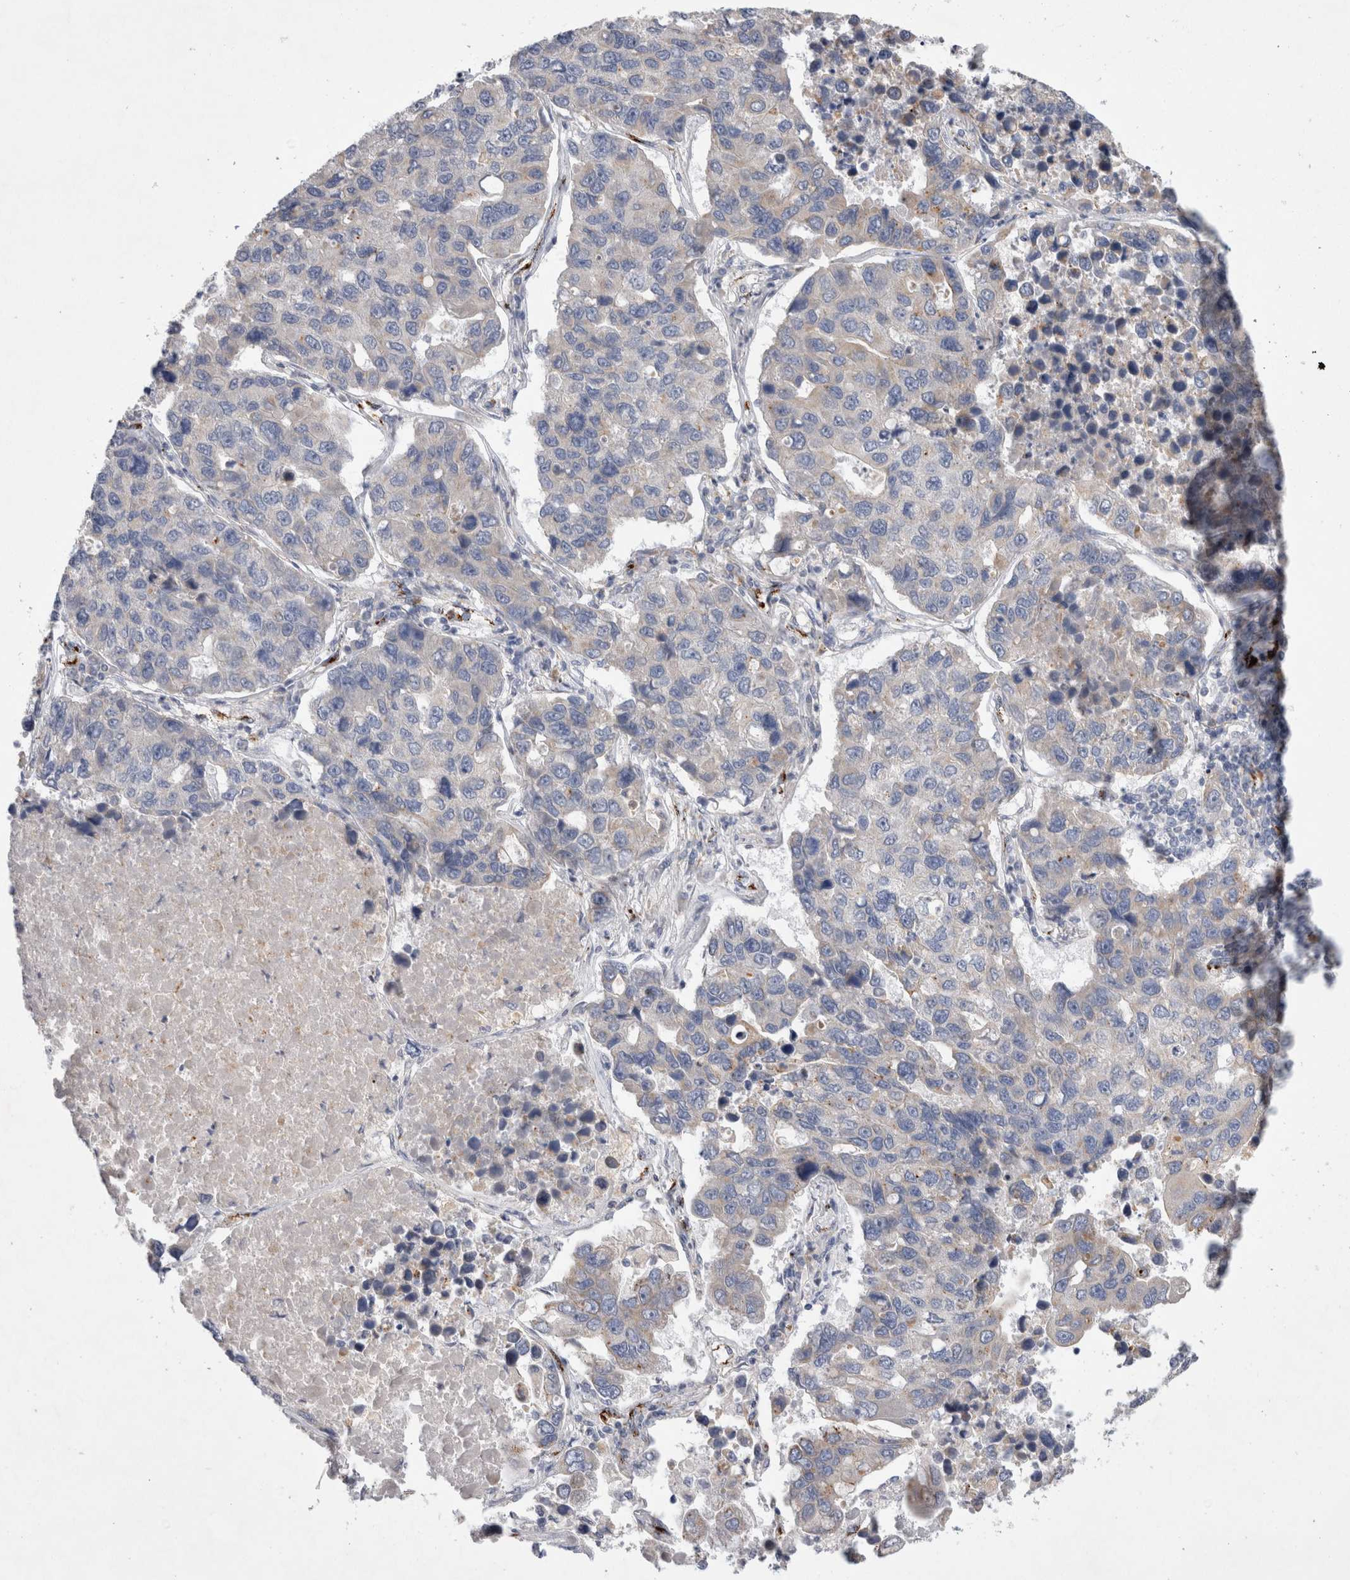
{"staining": {"intensity": "weak", "quantity": "<25%", "location": "cytoplasmic/membranous"}, "tissue": "lung cancer", "cell_type": "Tumor cells", "image_type": "cancer", "snomed": [{"axis": "morphology", "description": "Adenocarcinoma, NOS"}, {"axis": "topography", "description": "Lung"}], "caption": "Protein analysis of lung cancer (adenocarcinoma) exhibits no significant staining in tumor cells. The staining was performed using DAB (3,3'-diaminobenzidine) to visualize the protein expression in brown, while the nuclei were stained in blue with hematoxylin (Magnification: 20x).", "gene": "IARS2", "patient": {"sex": "male", "age": 64}}